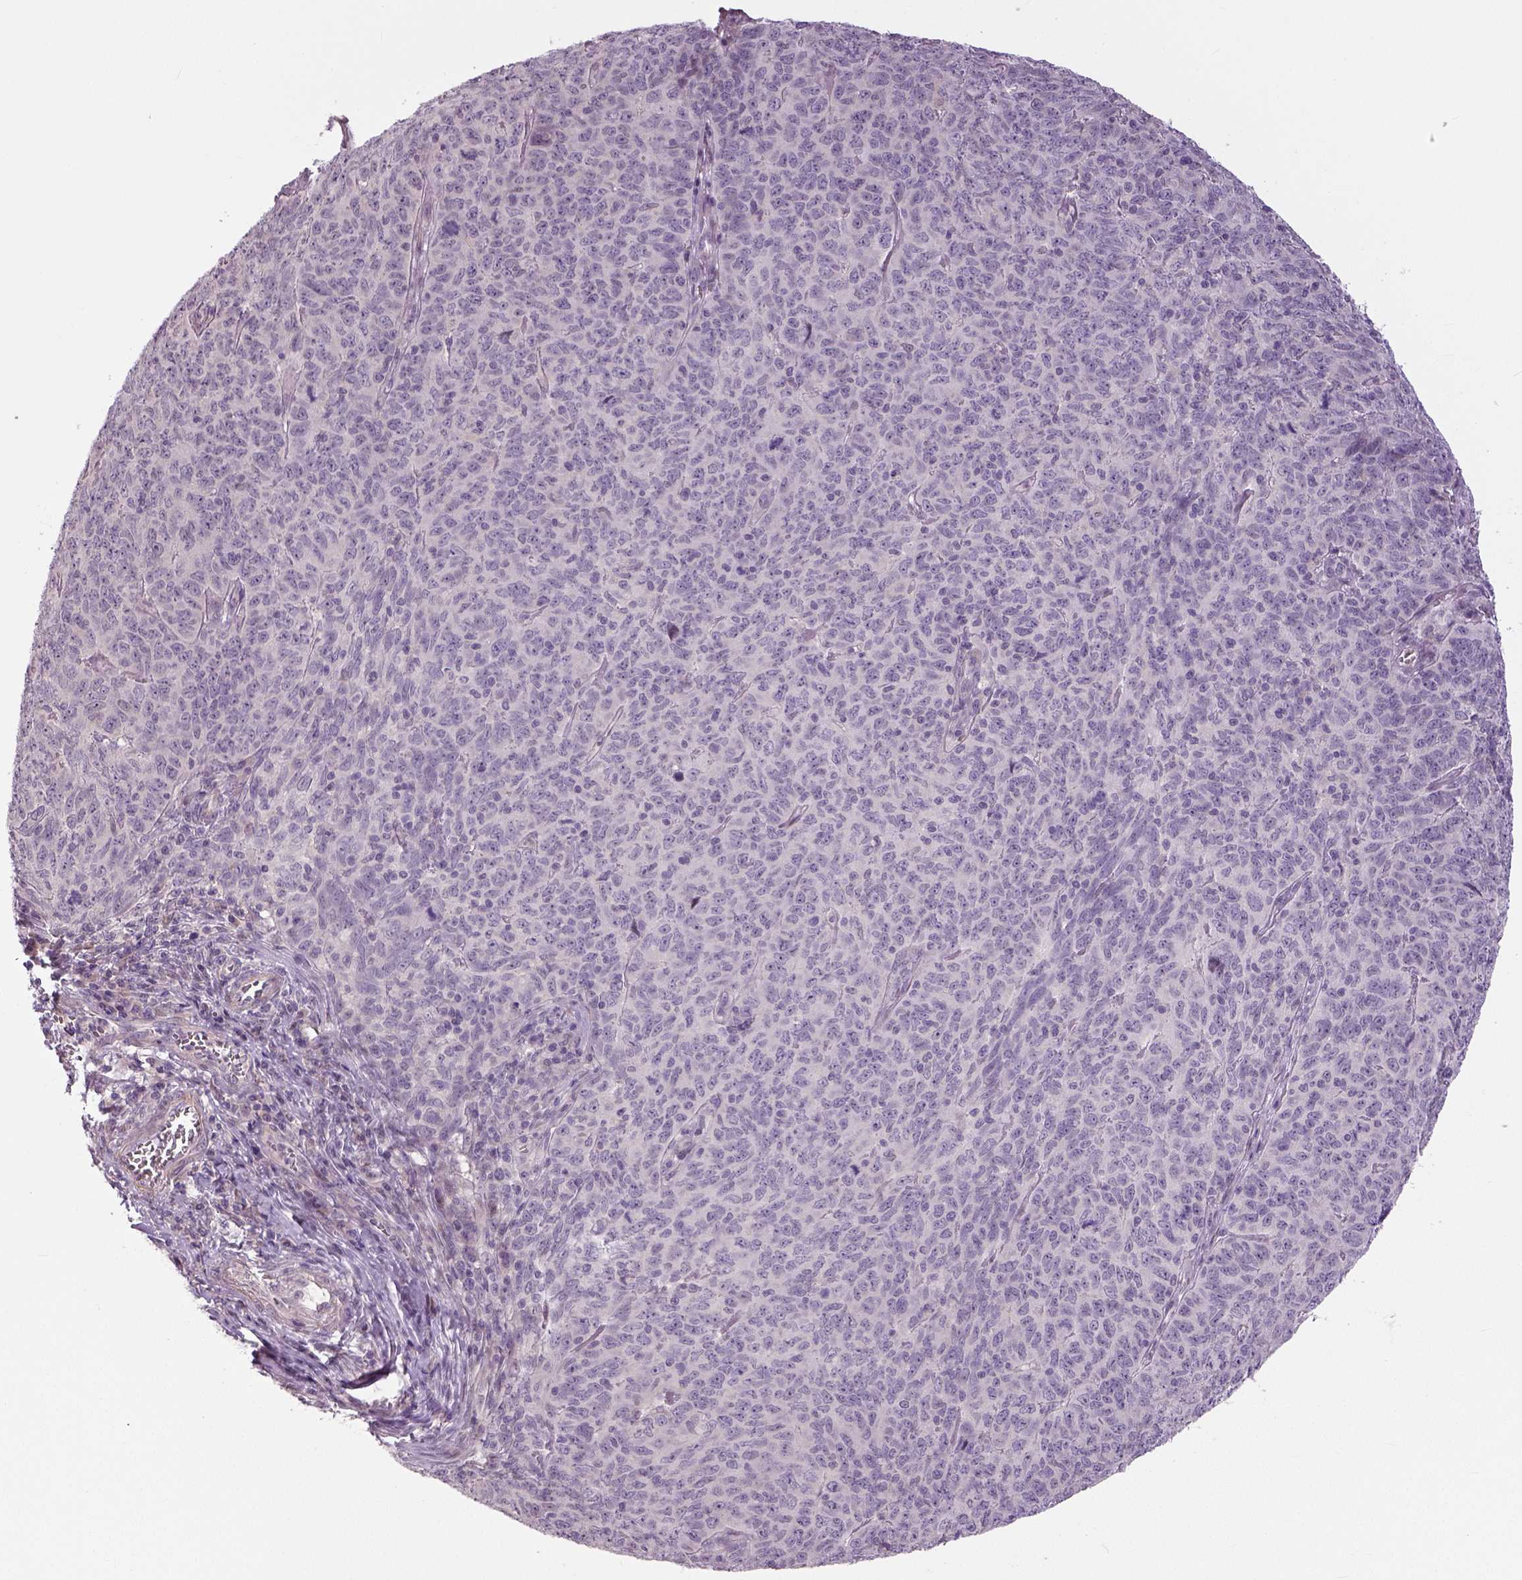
{"staining": {"intensity": "negative", "quantity": "none", "location": "none"}, "tissue": "skin cancer", "cell_type": "Tumor cells", "image_type": "cancer", "snomed": [{"axis": "morphology", "description": "Squamous cell carcinoma, NOS"}, {"axis": "topography", "description": "Skin"}, {"axis": "topography", "description": "Anal"}], "caption": "An immunohistochemistry image of skin squamous cell carcinoma is shown. There is no staining in tumor cells of skin squamous cell carcinoma.", "gene": "NECAB1", "patient": {"sex": "female", "age": 51}}